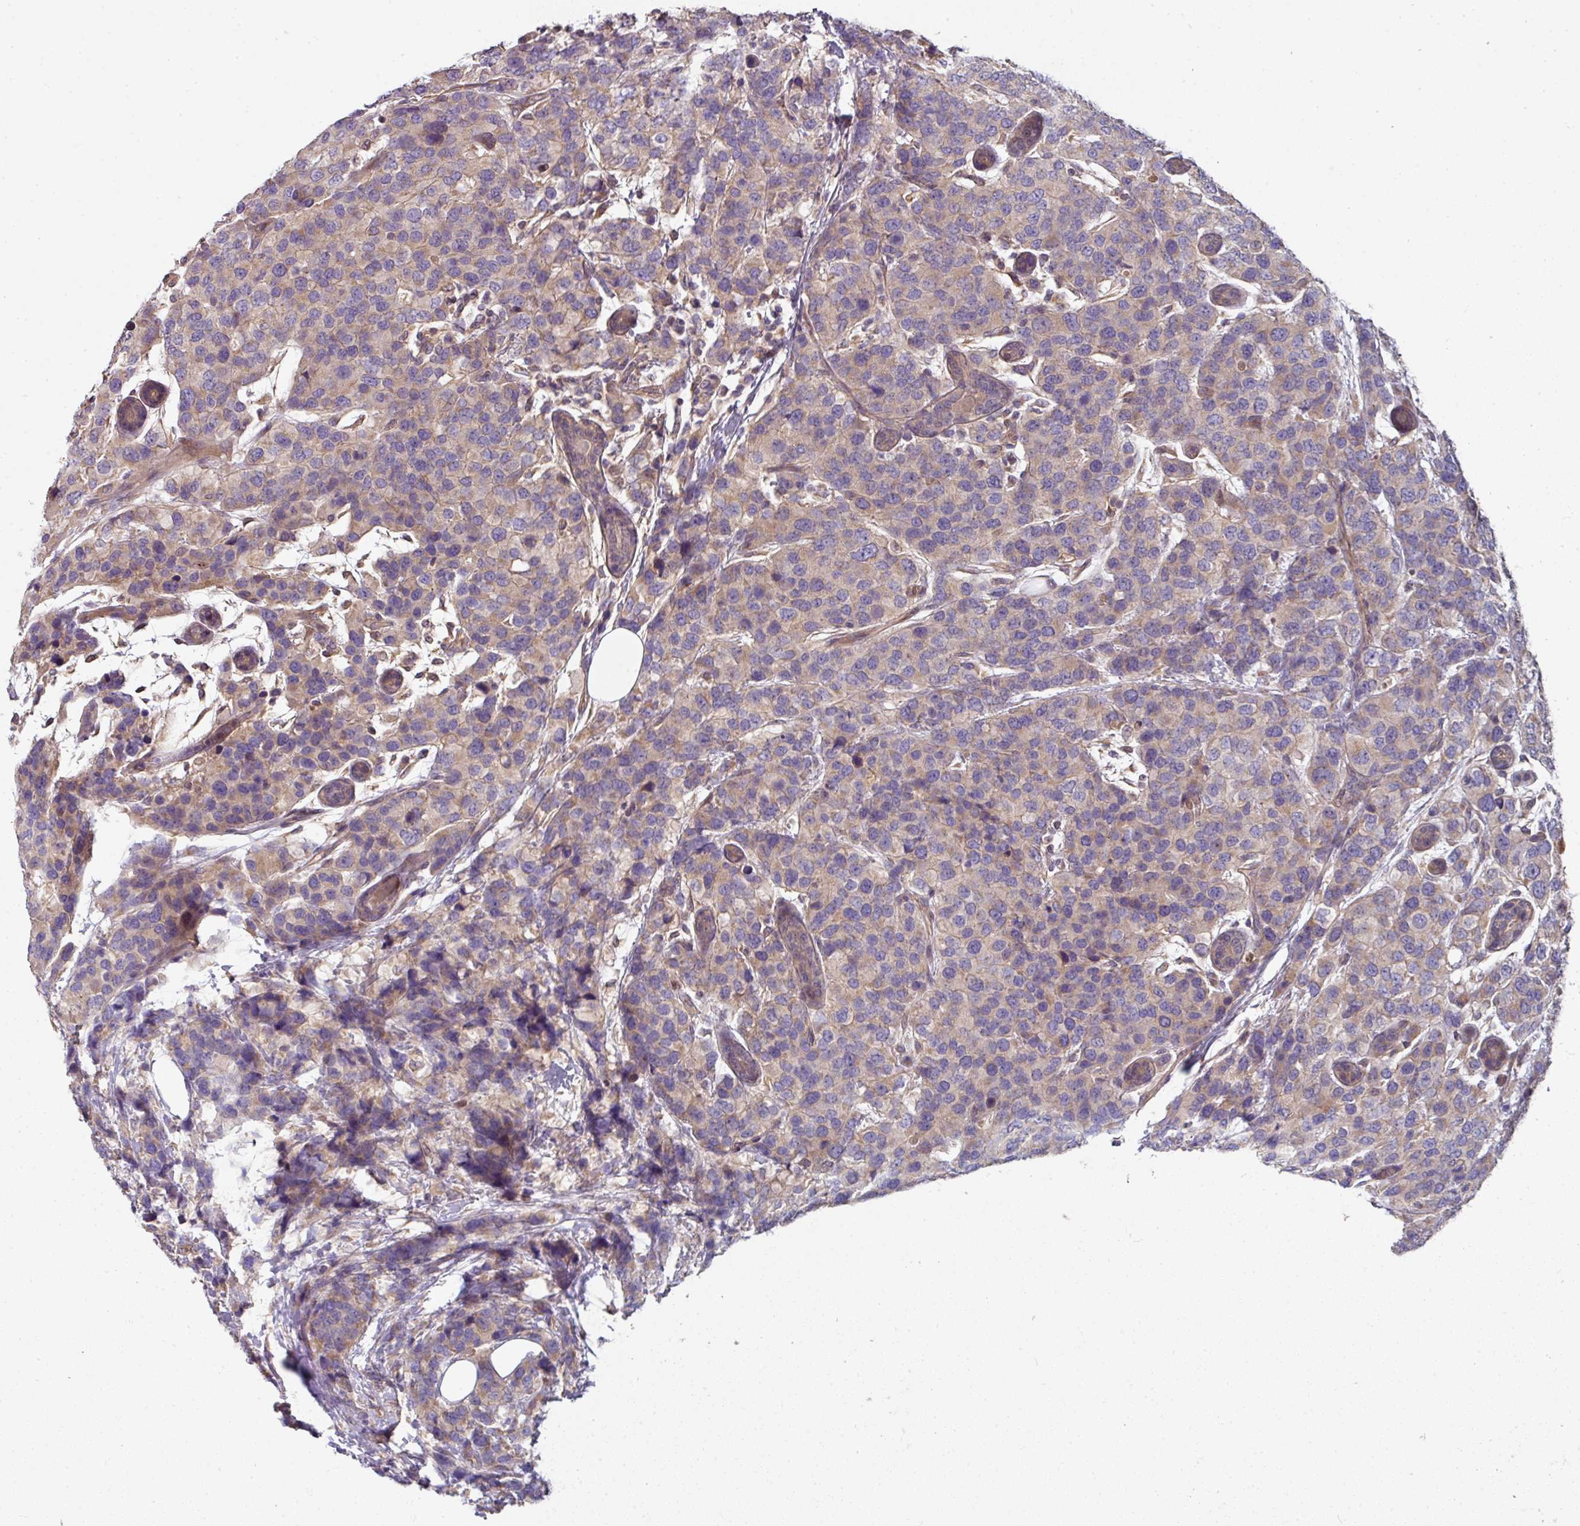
{"staining": {"intensity": "weak", "quantity": "<25%", "location": "cytoplasmic/membranous"}, "tissue": "breast cancer", "cell_type": "Tumor cells", "image_type": "cancer", "snomed": [{"axis": "morphology", "description": "Lobular carcinoma"}, {"axis": "topography", "description": "Breast"}], "caption": "Lobular carcinoma (breast) was stained to show a protein in brown. There is no significant staining in tumor cells.", "gene": "C4orf48", "patient": {"sex": "female", "age": 59}}